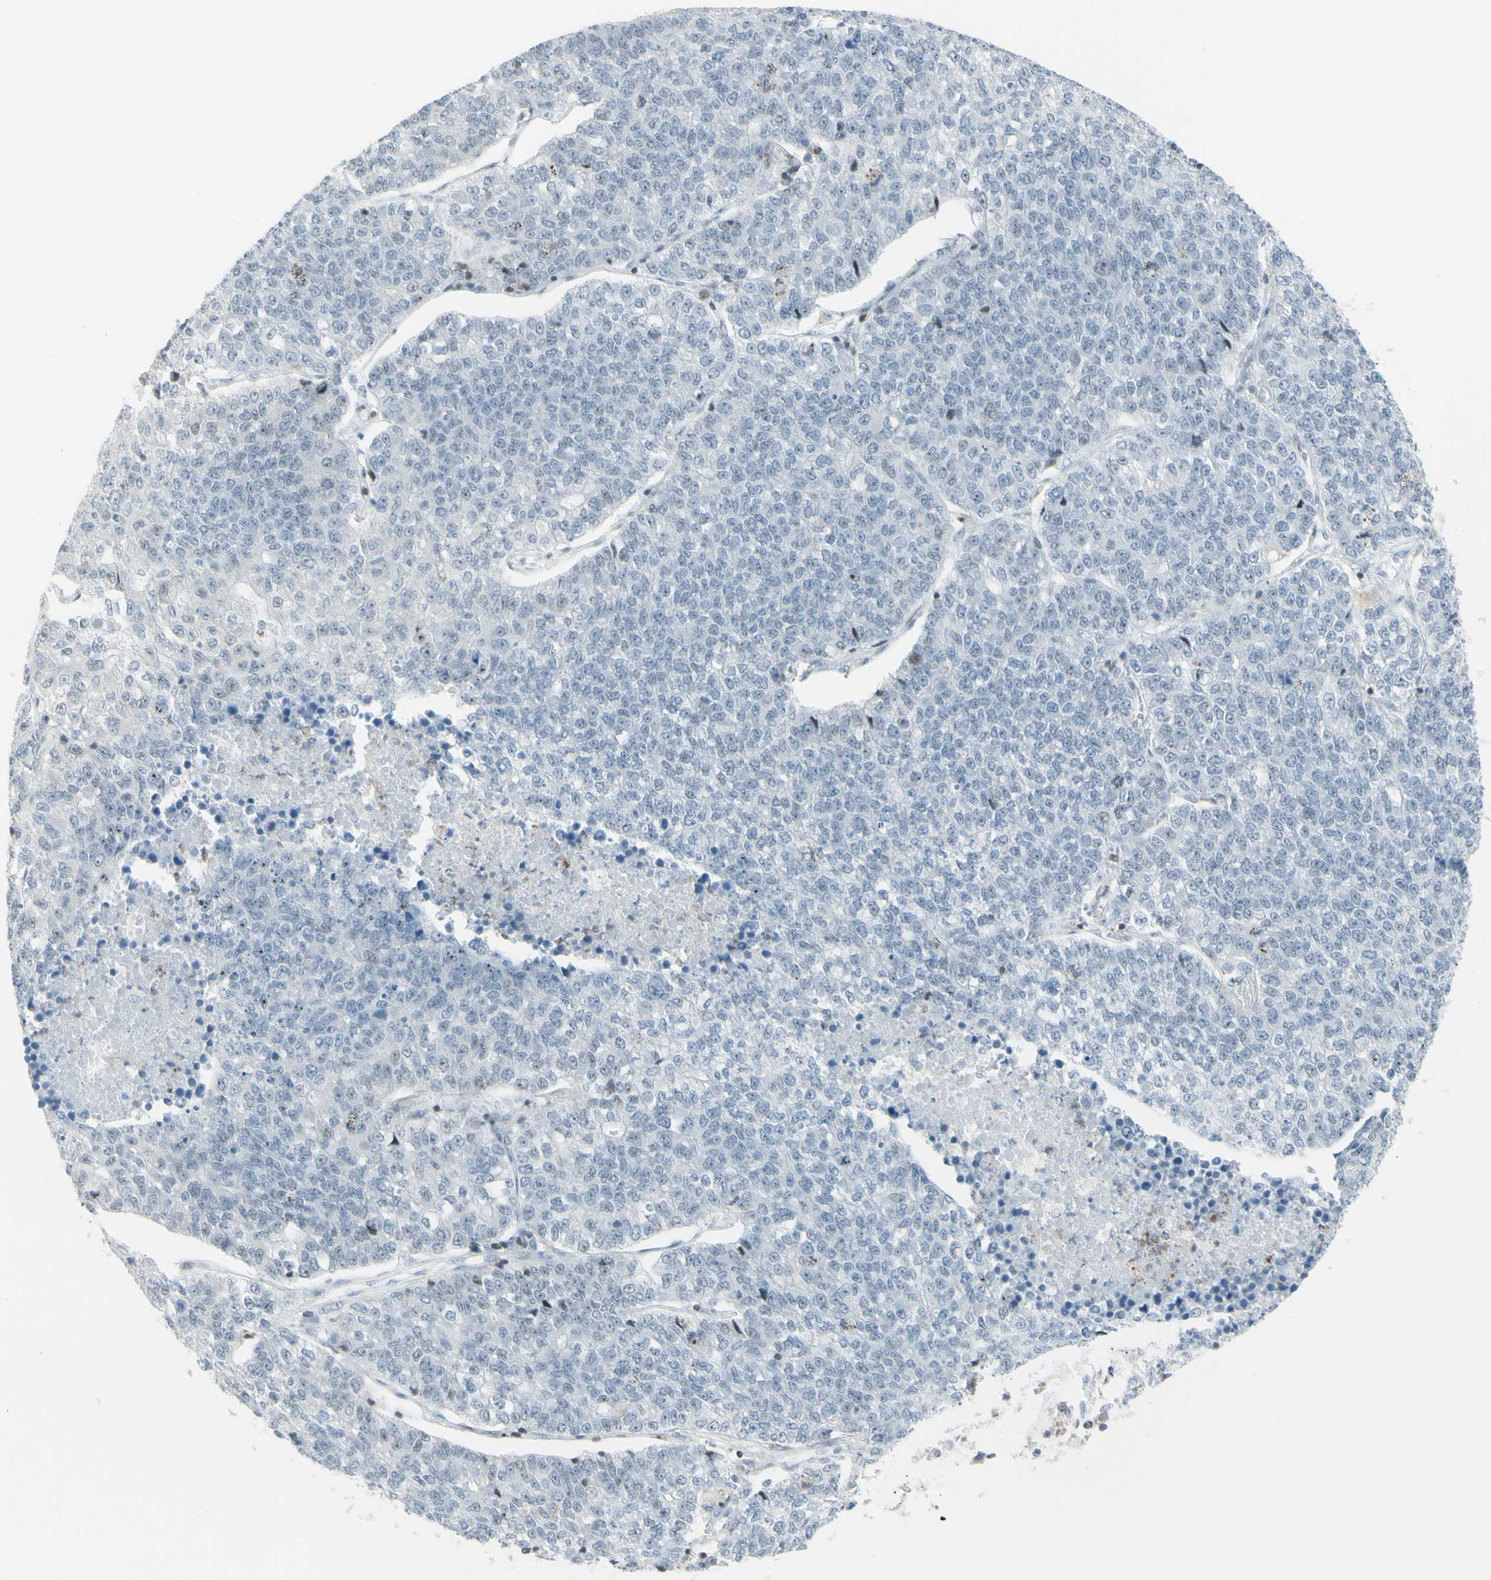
{"staining": {"intensity": "negative", "quantity": "none", "location": "none"}, "tissue": "lung cancer", "cell_type": "Tumor cells", "image_type": "cancer", "snomed": [{"axis": "morphology", "description": "Adenocarcinoma, NOS"}, {"axis": "topography", "description": "Lung"}], "caption": "Tumor cells show no significant protein expression in adenocarcinoma (lung).", "gene": "NRG1", "patient": {"sex": "male", "age": 49}}